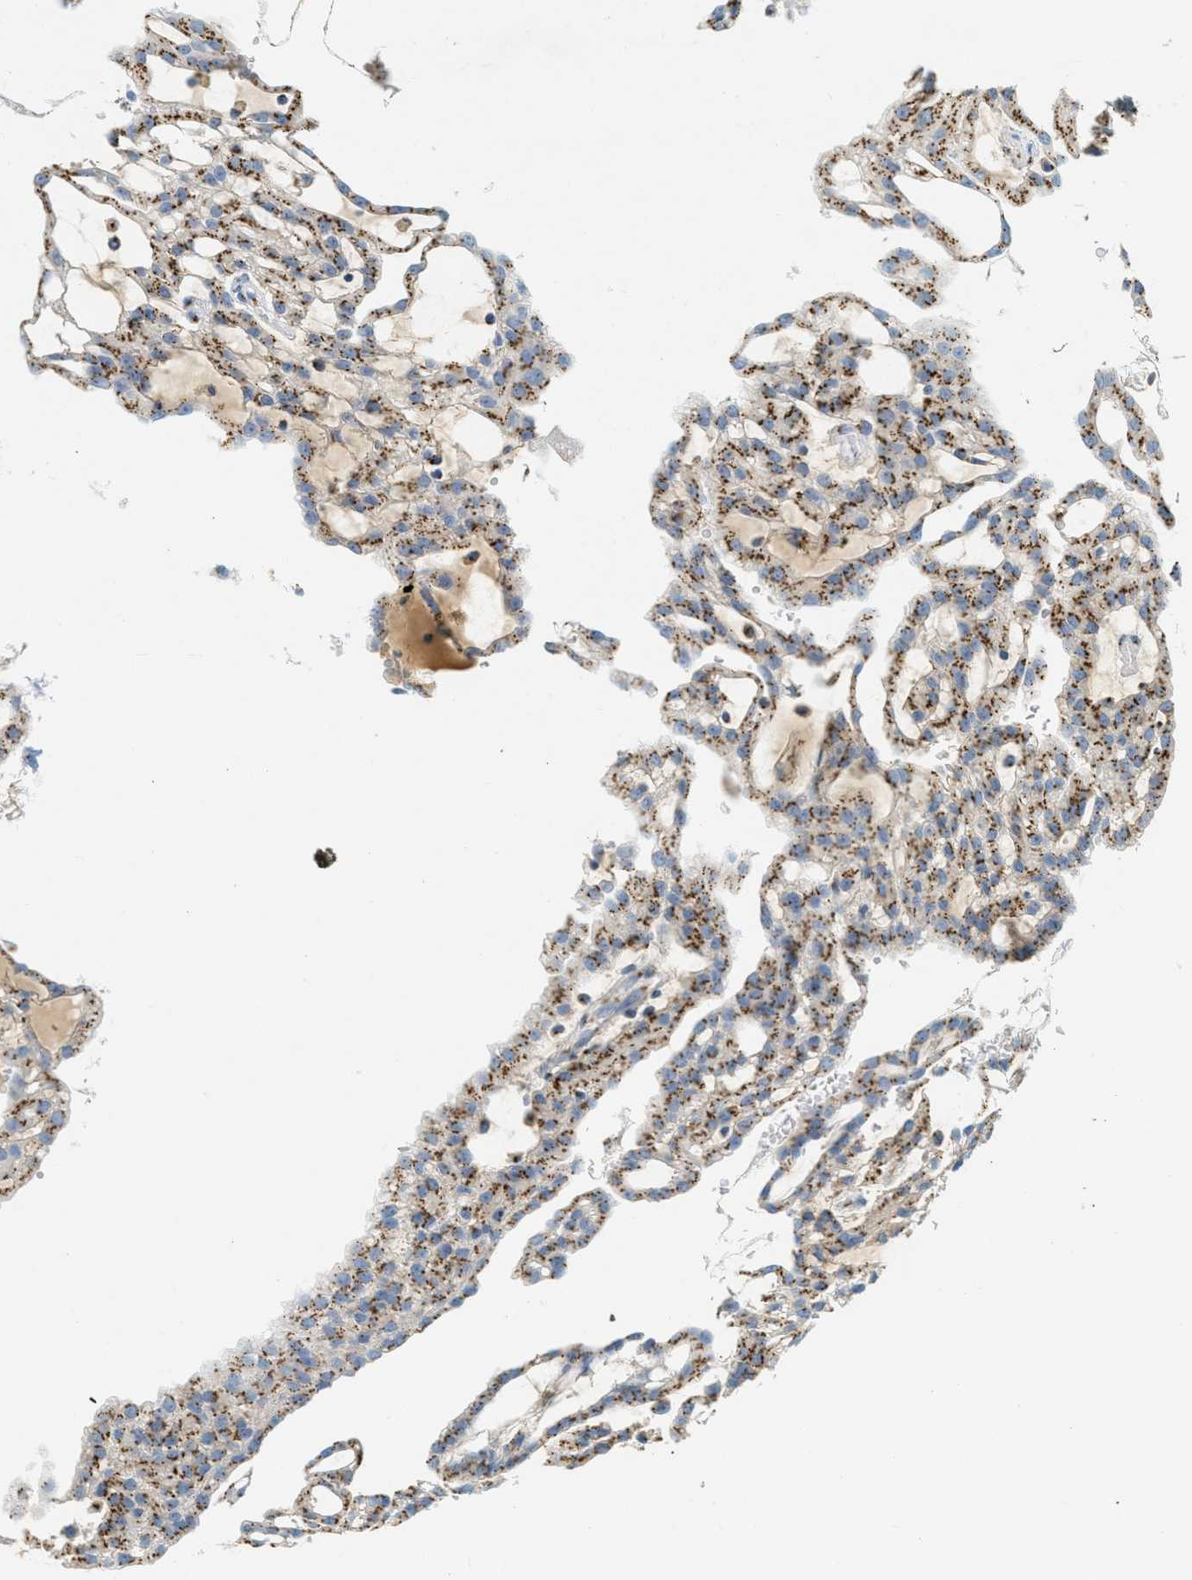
{"staining": {"intensity": "moderate", "quantity": "25%-75%", "location": "cytoplasmic/membranous"}, "tissue": "renal cancer", "cell_type": "Tumor cells", "image_type": "cancer", "snomed": [{"axis": "morphology", "description": "Adenocarcinoma, NOS"}, {"axis": "topography", "description": "Kidney"}], "caption": "A brown stain labels moderate cytoplasmic/membranous expression of a protein in adenocarcinoma (renal) tumor cells. The staining was performed using DAB, with brown indicating positive protein expression. Nuclei are stained blue with hematoxylin.", "gene": "ENTPD4", "patient": {"sex": "male", "age": 63}}